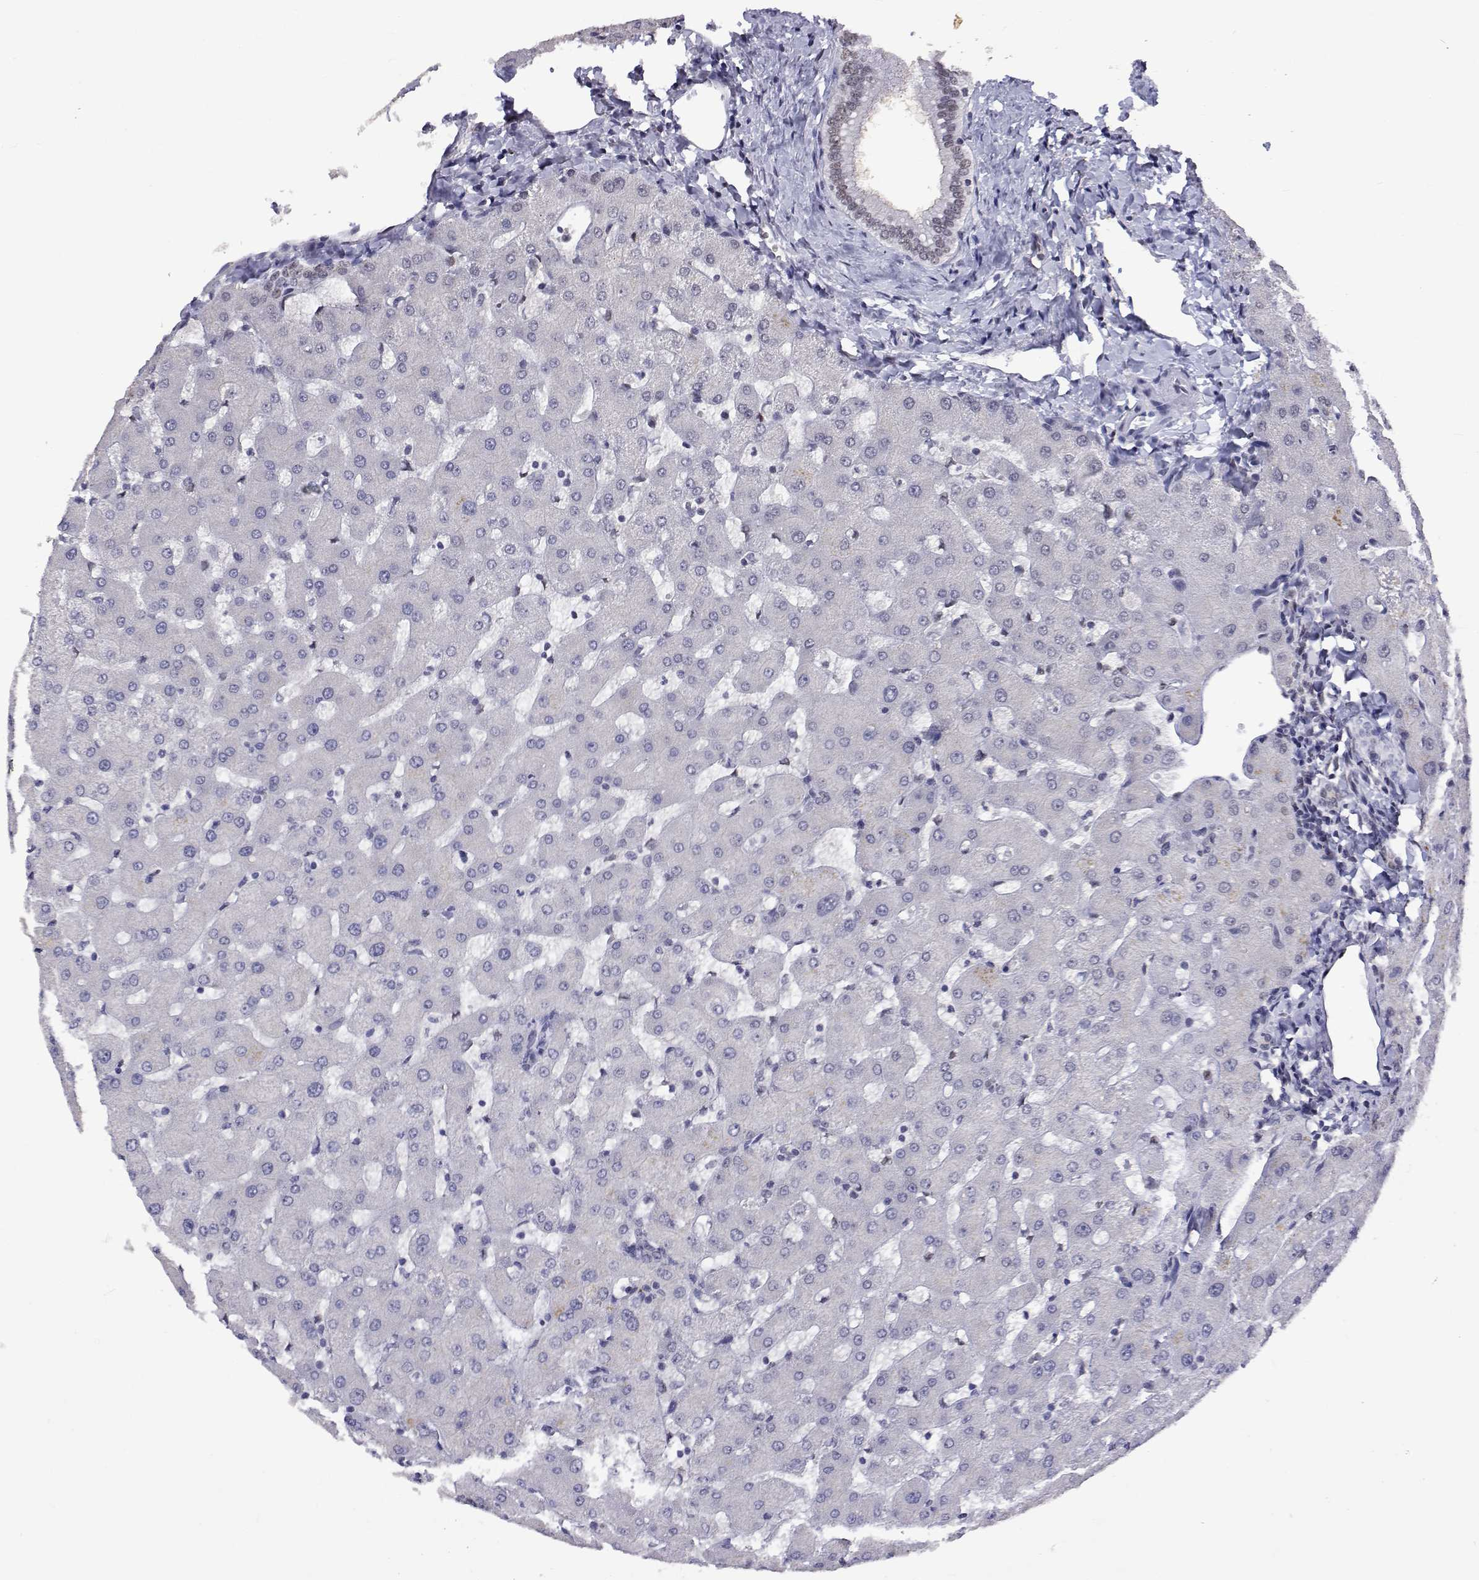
{"staining": {"intensity": "weak", "quantity": "25%-75%", "location": "nuclear"}, "tissue": "liver", "cell_type": "Cholangiocytes", "image_type": "normal", "snomed": [{"axis": "morphology", "description": "Normal tissue, NOS"}, {"axis": "topography", "description": "Liver"}], "caption": "An immunohistochemistry photomicrograph of normal tissue is shown. Protein staining in brown highlights weak nuclear positivity in liver within cholangiocytes. The protein is stained brown, and the nuclei are stained in blue (DAB IHC with brightfield microscopy, high magnification).", "gene": "HNRNPA0", "patient": {"sex": "female", "age": 63}}